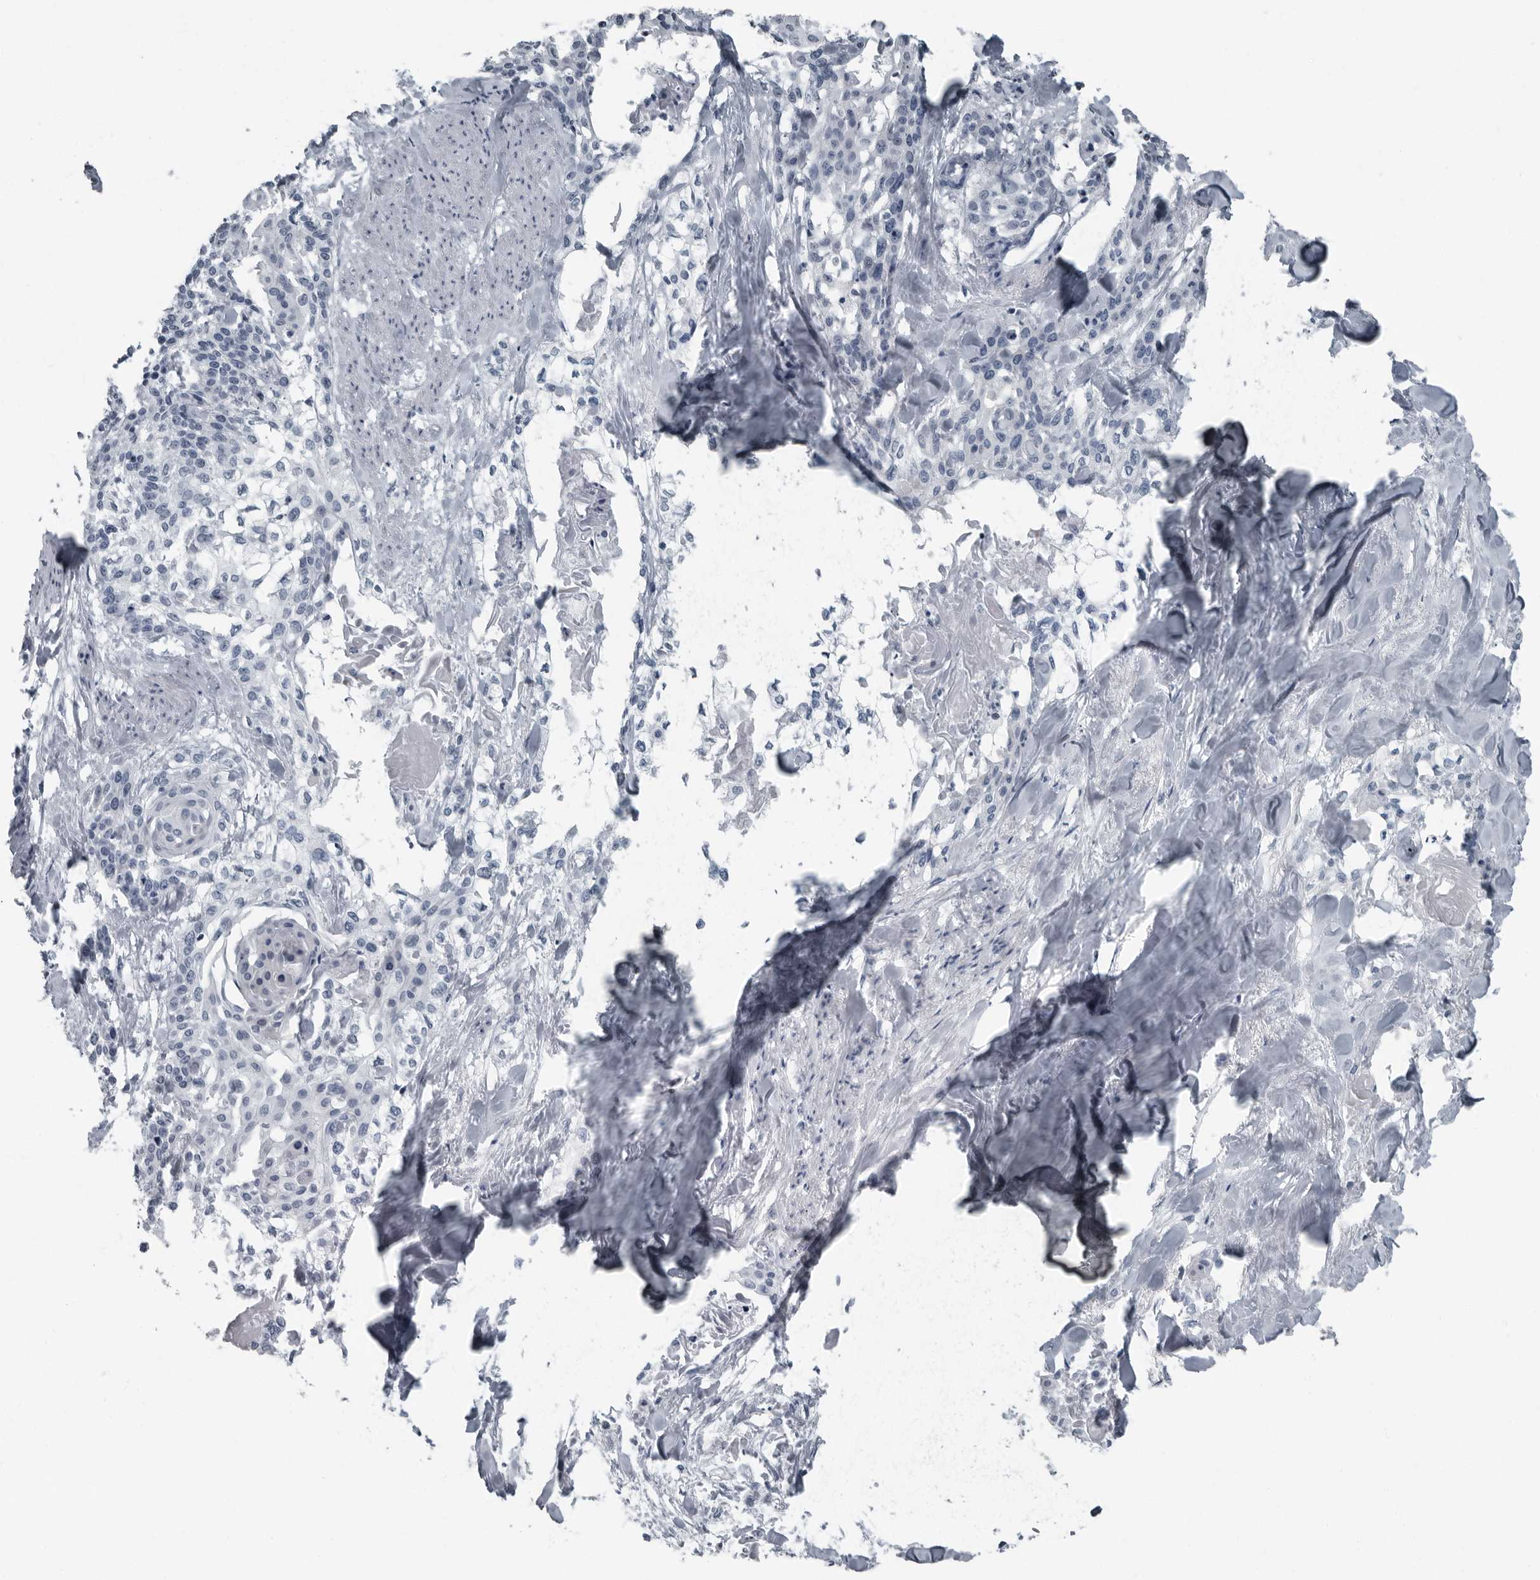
{"staining": {"intensity": "negative", "quantity": "none", "location": "none"}, "tissue": "cervical cancer", "cell_type": "Tumor cells", "image_type": "cancer", "snomed": [{"axis": "morphology", "description": "Squamous cell carcinoma, NOS"}, {"axis": "topography", "description": "Cervix"}], "caption": "An immunohistochemistry histopathology image of cervical cancer is shown. There is no staining in tumor cells of cervical cancer.", "gene": "PDCD11", "patient": {"sex": "female", "age": 57}}